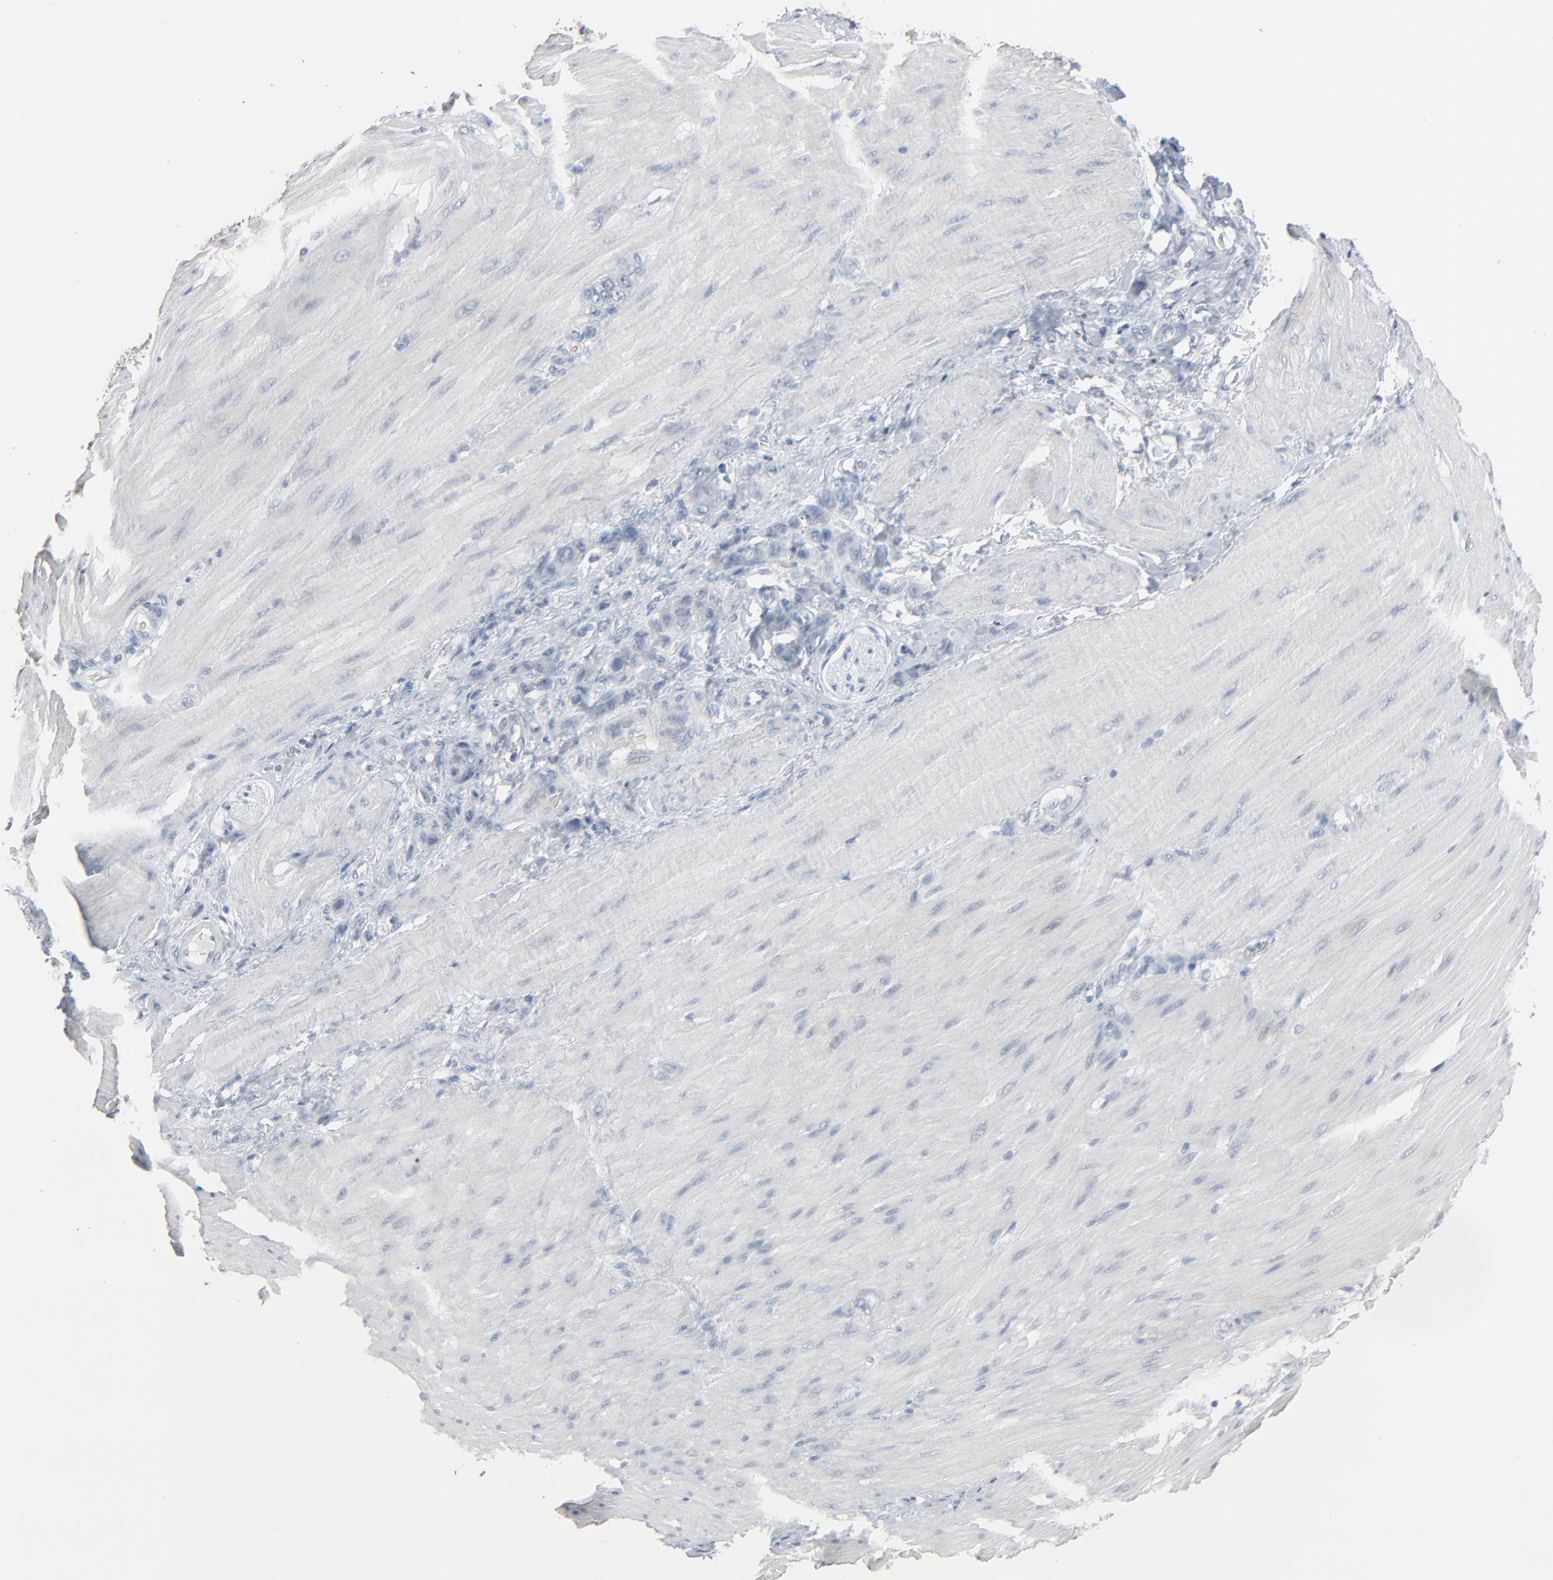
{"staining": {"intensity": "negative", "quantity": "none", "location": "none"}, "tissue": "stomach cancer", "cell_type": "Tumor cells", "image_type": "cancer", "snomed": [{"axis": "morphology", "description": "Normal tissue, NOS"}, {"axis": "morphology", "description": "Adenocarcinoma, NOS"}, {"axis": "topography", "description": "Stomach"}], "caption": "Immunohistochemistry of human stomach adenocarcinoma reveals no expression in tumor cells.", "gene": "SAGE1", "patient": {"sex": "male", "age": 82}}